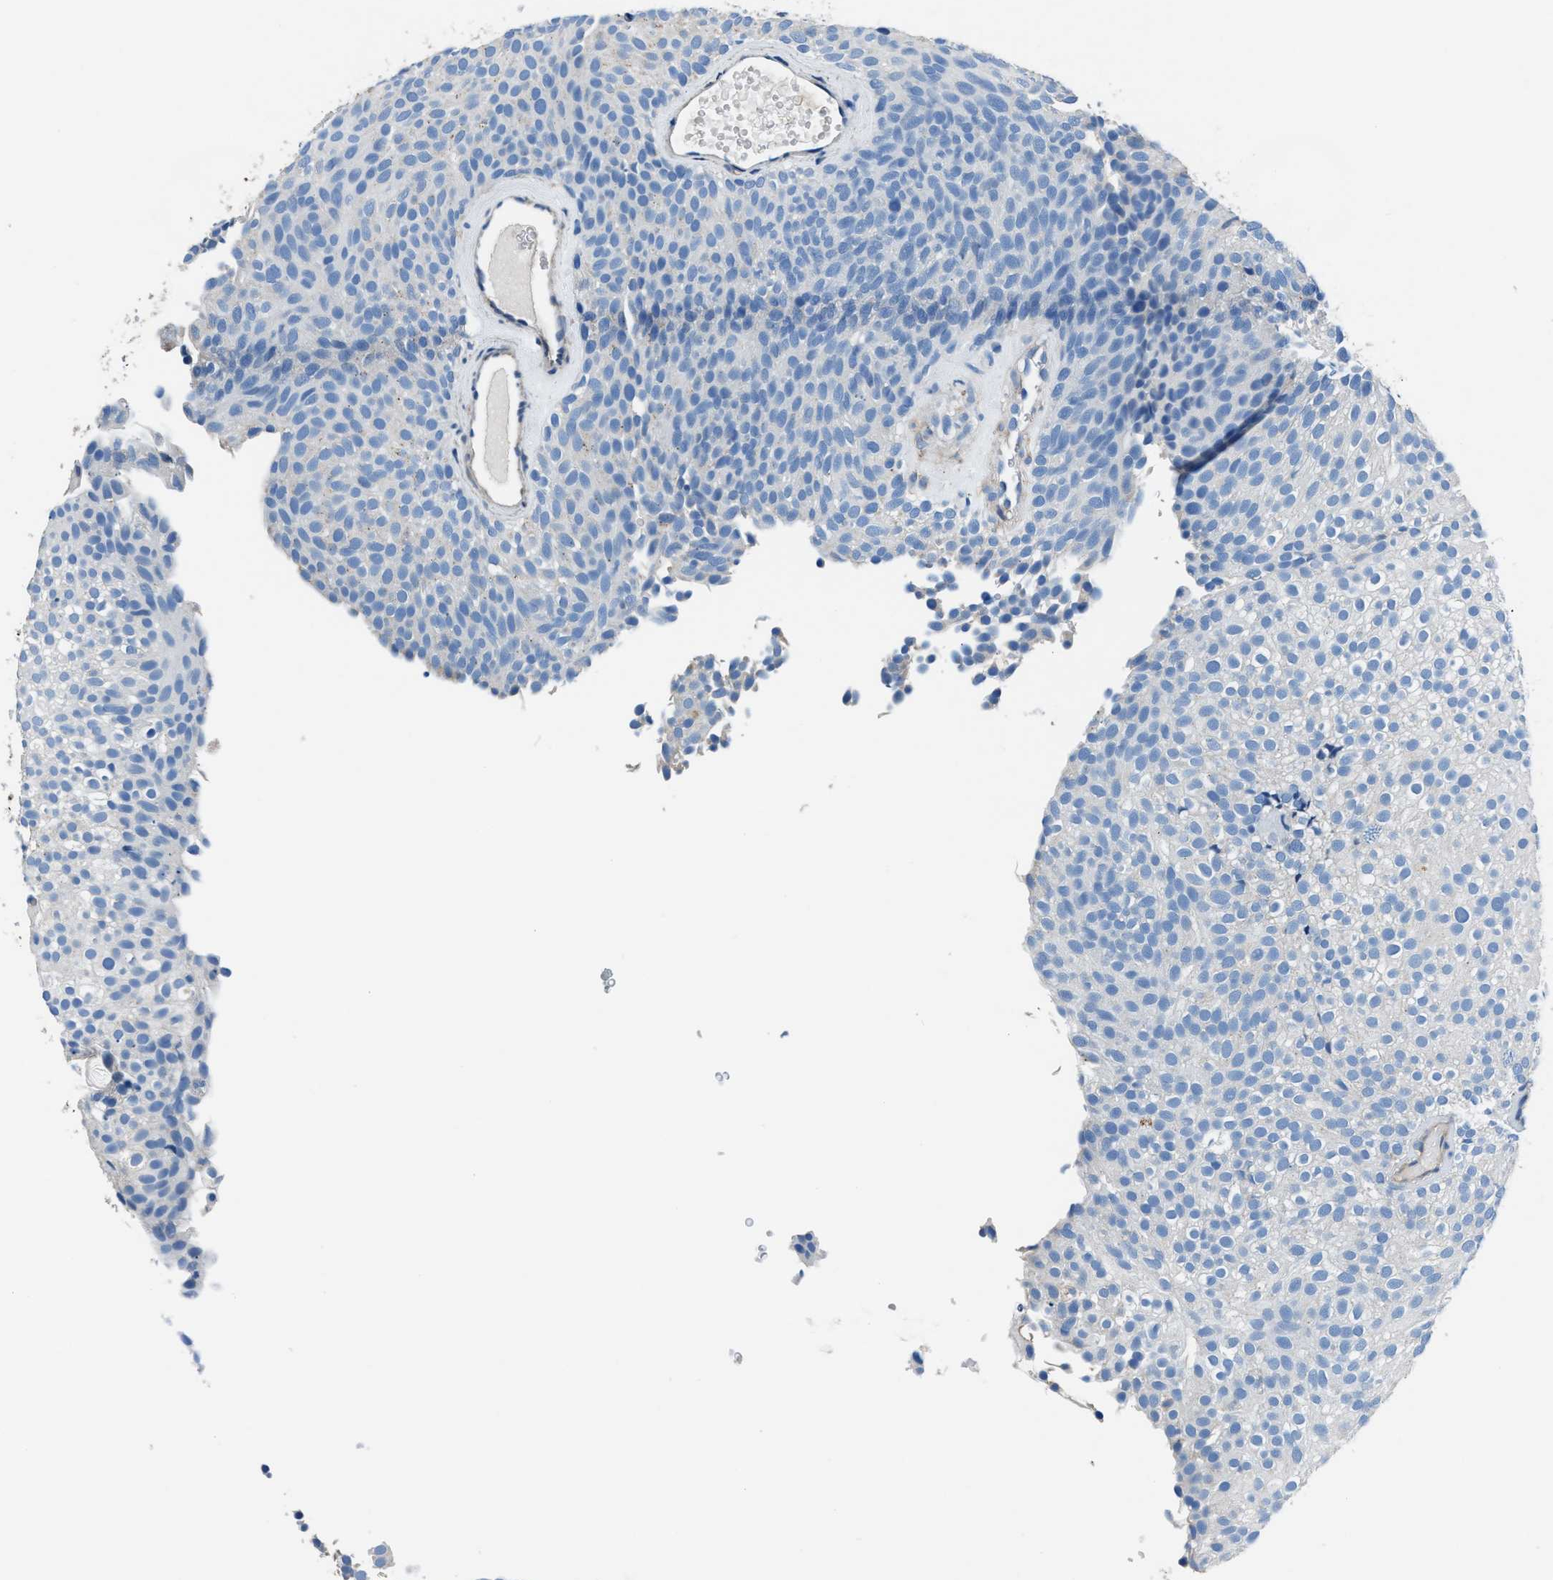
{"staining": {"intensity": "negative", "quantity": "none", "location": "none"}, "tissue": "urothelial cancer", "cell_type": "Tumor cells", "image_type": "cancer", "snomed": [{"axis": "morphology", "description": "Urothelial carcinoma, Low grade"}, {"axis": "topography", "description": "Urinary bladder"}], "caption": "High magnification brightfield microscopy of urothelial cancer stained with DAB (brown) and counterstained with hematoxylin (blue): tumor cells show no significant expression.", "gene": "PRTFDC1", "patient": {"sex": "male", "age": 78}}